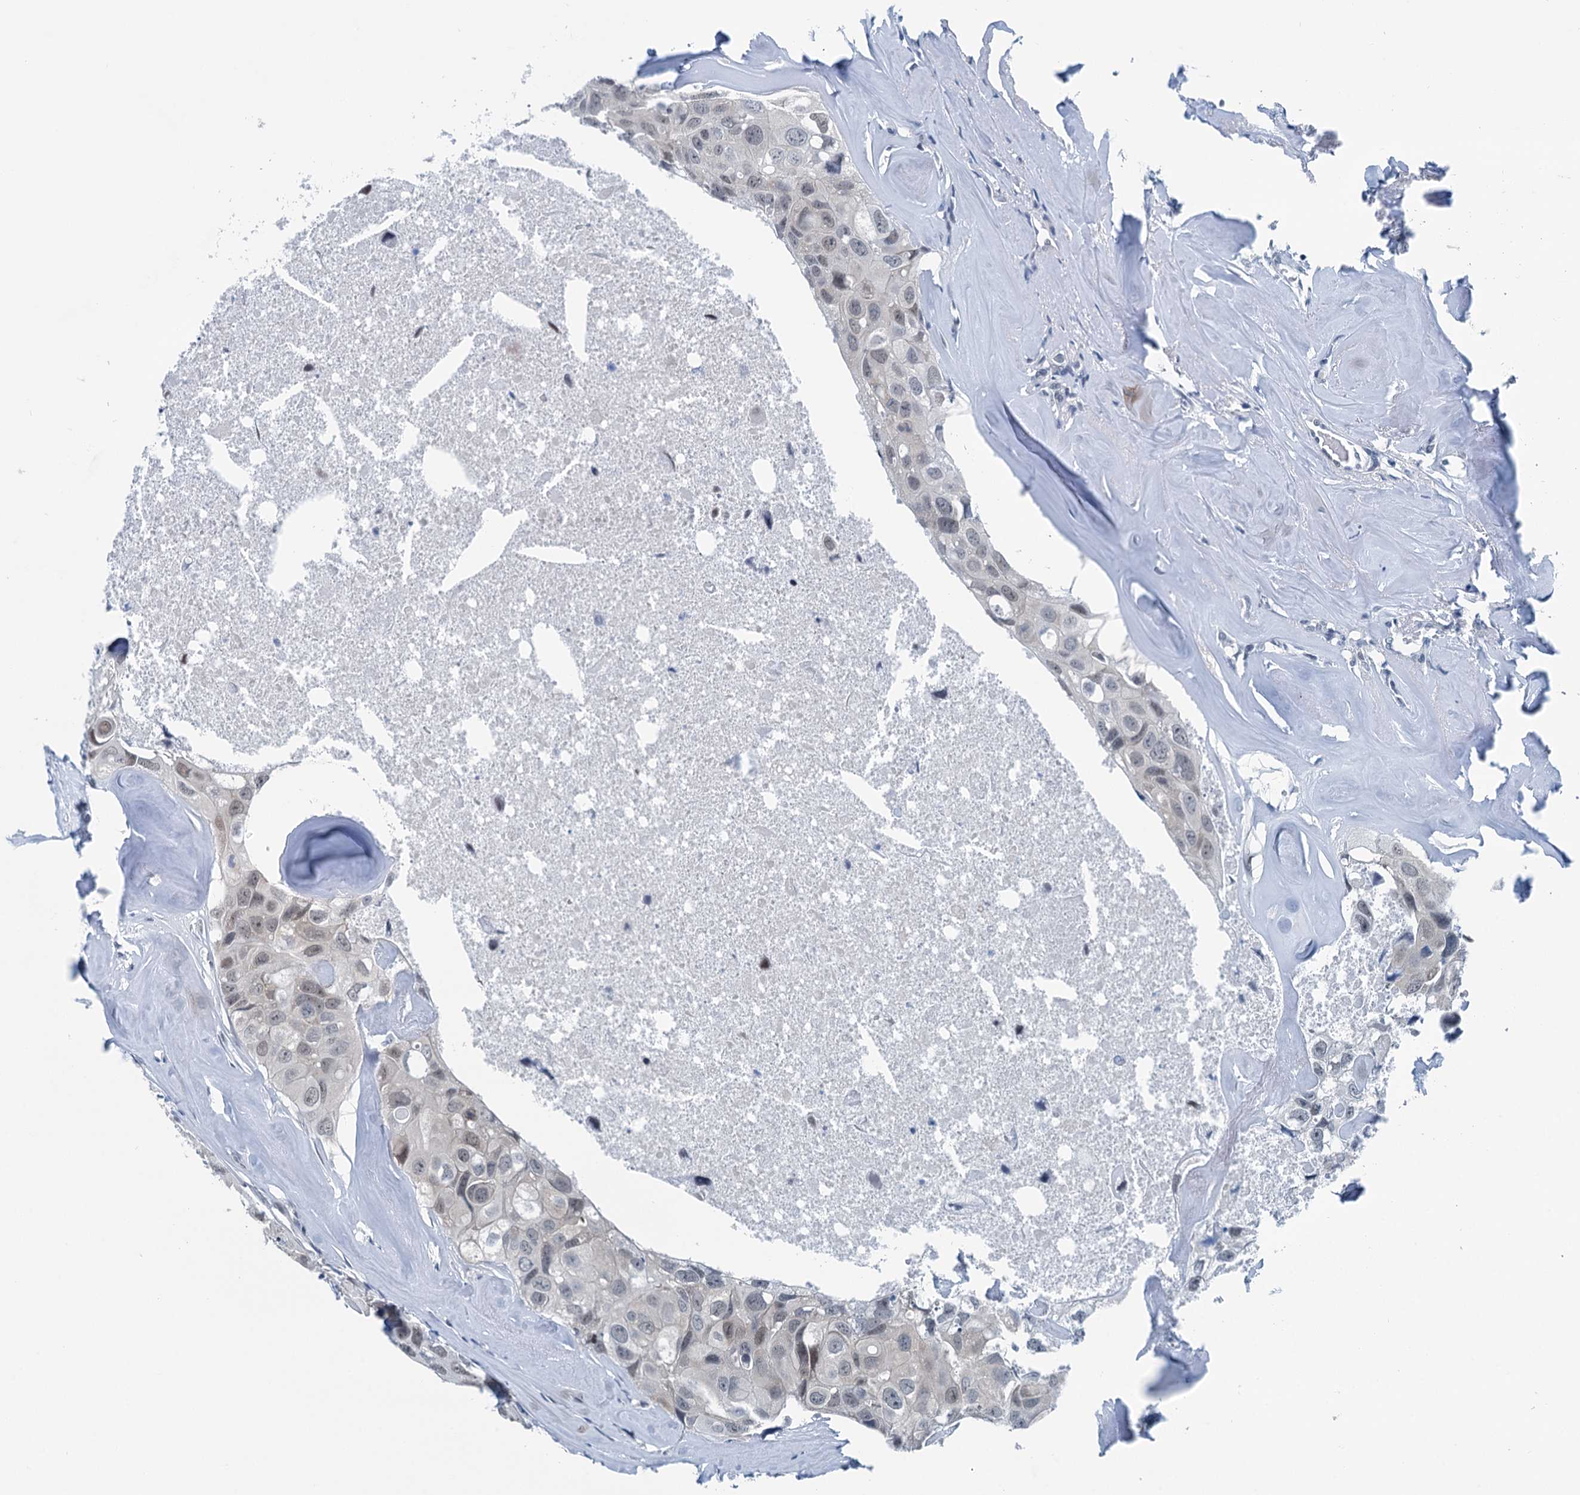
{"staining": {"intensity": "weak", "quantity": "25%-75%", "location": "nuclear"}, "tissue": "head and neck cancer", "cell_type": "Tumor cells", "image_type": "cancer", "snomed": [{"axis": "morphology", "description": "Adenocarcinoma, NOS"}, {"axis": "morphology", "description": "Adenocarcinoma, metastatic, NOS"}, {"axis": "topography", "description": "Head-Neck"}], "caption": "Immunohistochemistry staining of metastatic adenocarcinoma (head and neck), which displays low levels of weak nuclear expression in about 25%-75% of tumor cells indicating weak nuclear protein positivity. The staining was performed using DAB (3,3'-diaminobenzidine) (brown) for protein detection and nuclei were counterstained in hematoxylin (blue).", "gene": "TRPT1", "patient": {"sex": "male", "age": 75}}